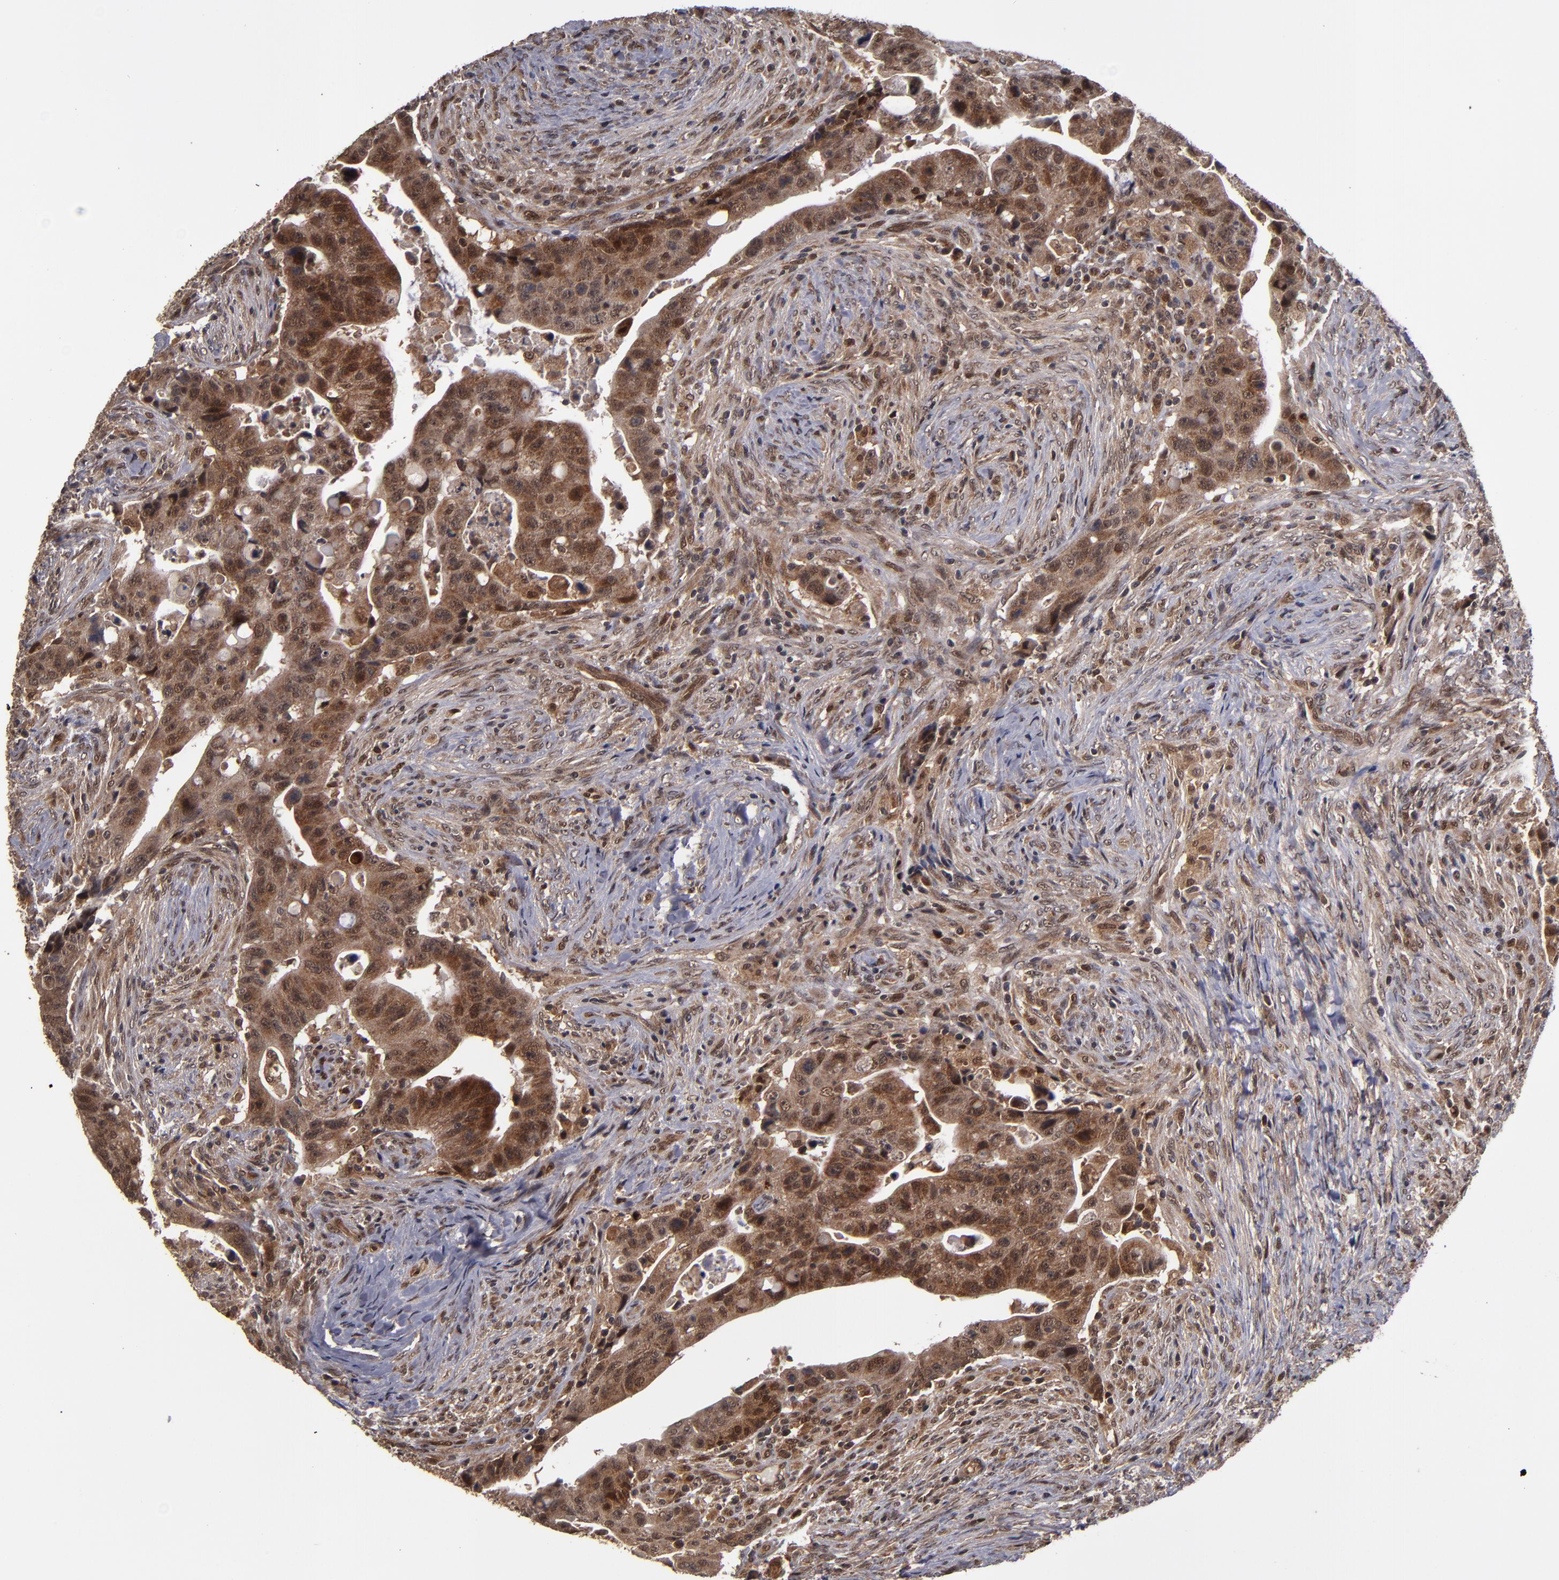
{"staining": {"intensity": "moderate", "quantity": ">75%", "location": "cytoplasmic/membranous,nuclear"}, "tissue": "colorectal cancer", "cell_type": "Tumor cells", "image_type": "cancer", "snomed": [{"axis": "morphology", "description": "Adenocarcinoma, NOS"}, {"axis": "topography", "description": "Rectum"}], "caption": "Immunohistochemical staining of colorectal cancer reveals moderate cytoplasmic/membranous and nuclear protein staining in about >75% of tumor cells.", "gene": "CUL5", "patient": {"sex": "female", "age": 71}}